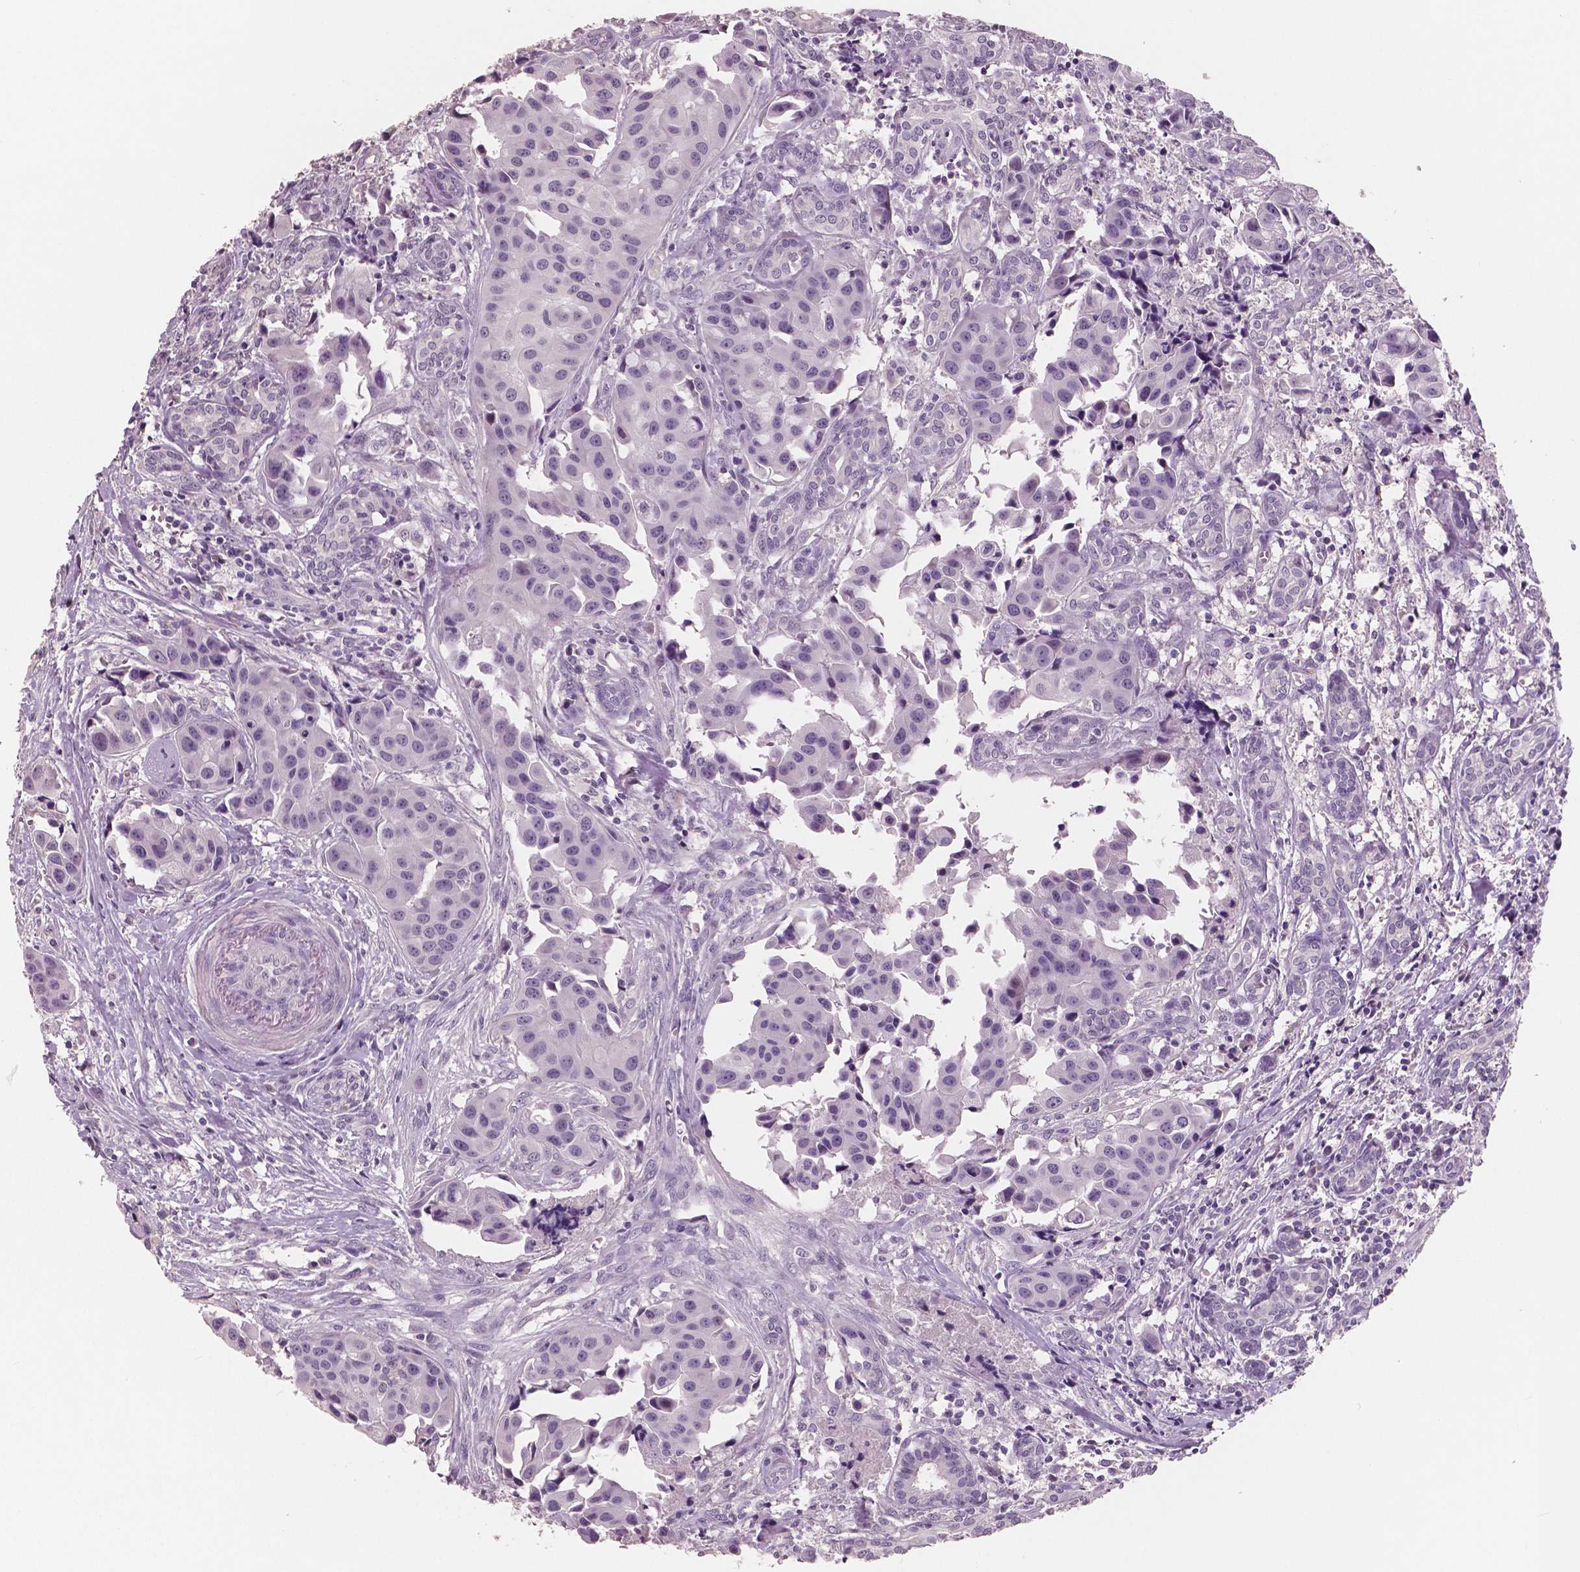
{"staining": {"intensity": "negative", "quantity": "none", "location": "none"}, "tissue": "head and neck cancer", "cell_type": "Tumor cells", "image_type": "cancer", "snomed": [{"axis": "morphology", "description": "Adenocarcinoma, NOS"}, {"axis": "topography", "description": "Head-Neck"}], "caption": "Immunohistochemistry histopathology image of neoplastic tissue: adenocarcinoma (head and neck) stained with DAB displays no significant protein positivity in tumor cells. (Stains: DAB (3,3'-diaminobenzidine) IHC with hematoxylin counter stain, Microscopy: brightfield microscopy at high magnification).", "gene": "NECAB1", "patient": {"sex": "male", "age": 76}}